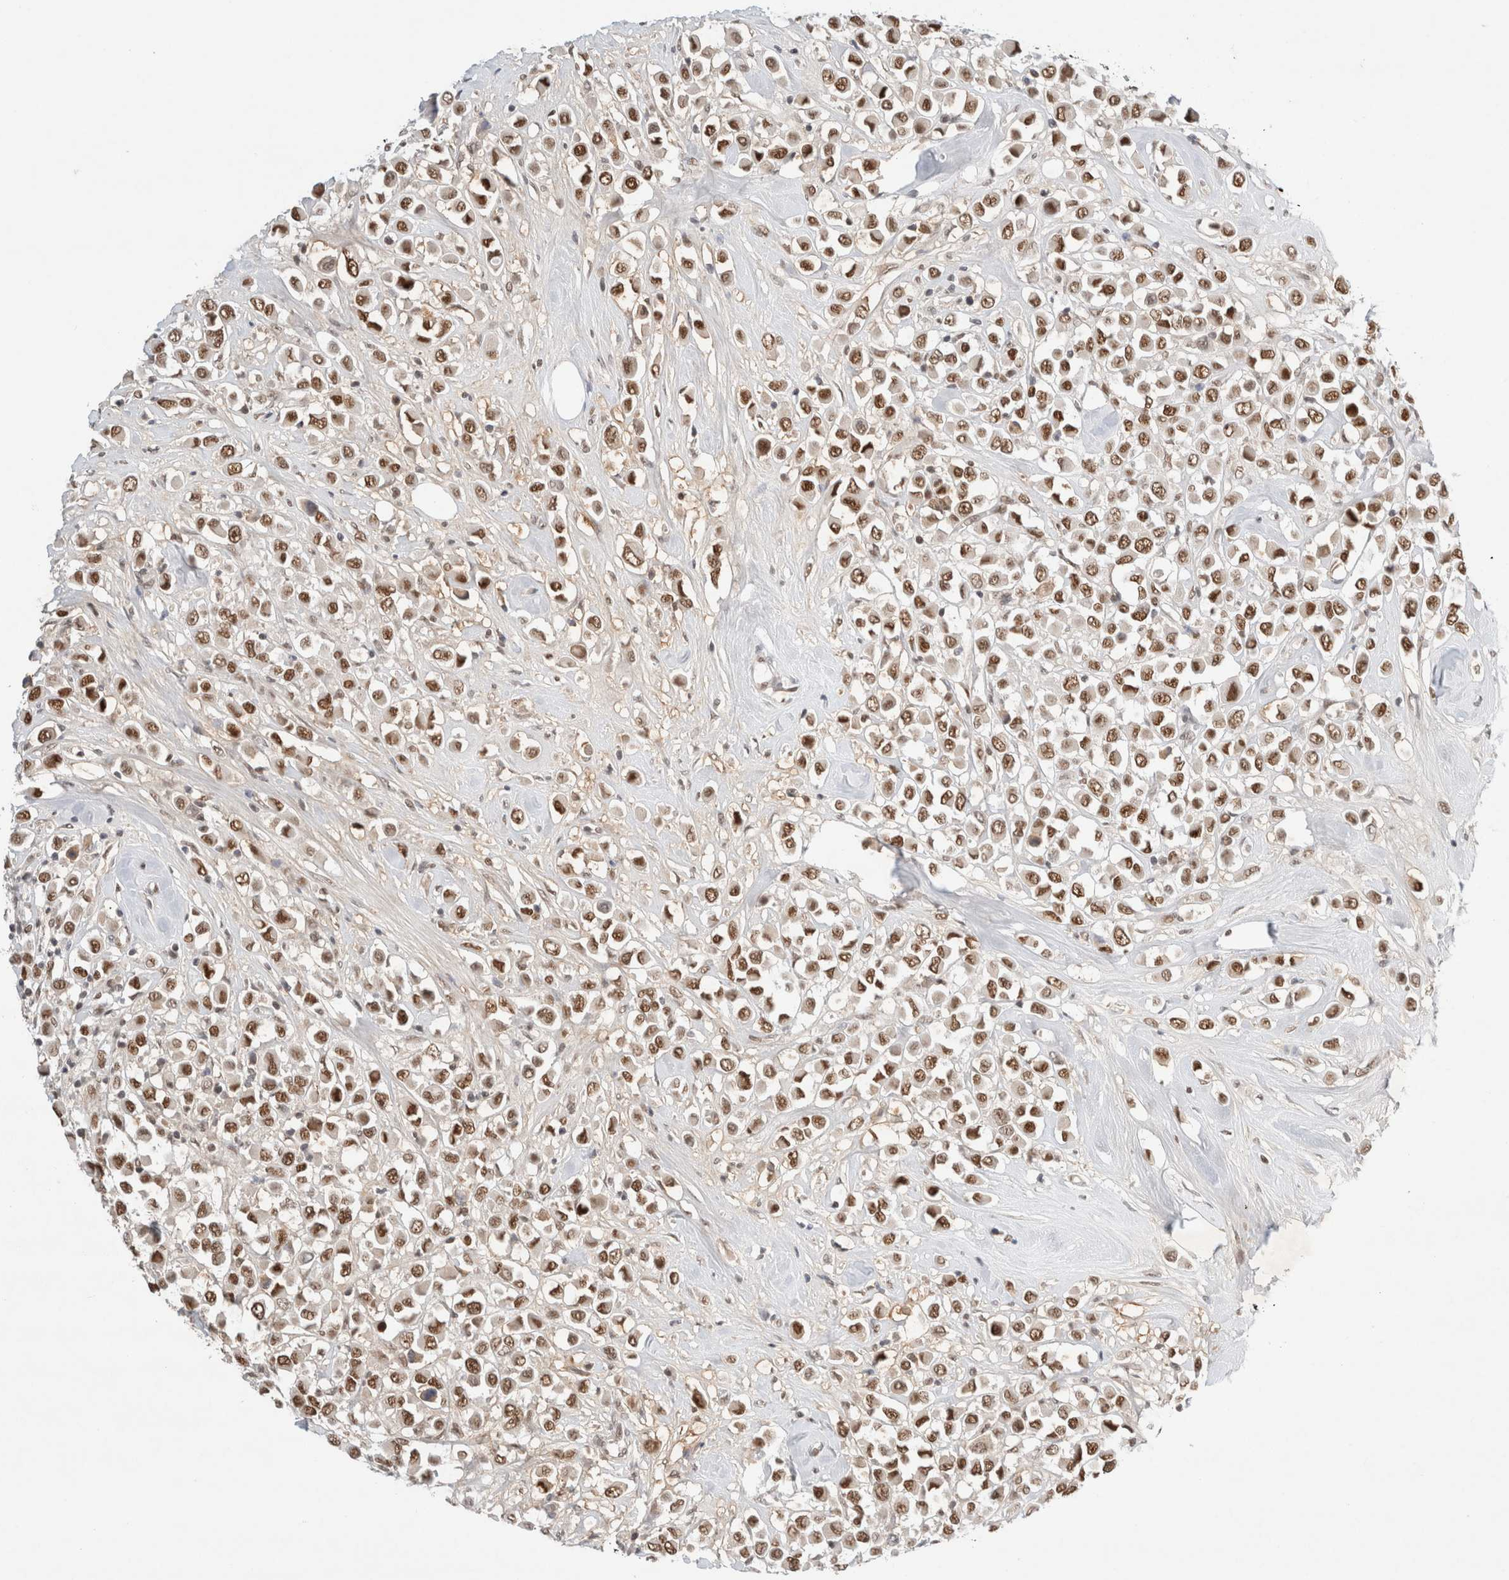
{"staining": {"intensity": "moderate", "quantity": ">75%", "location": "nuclear"}, "tissue": "breast cancer", "cell_type": "Tumor cells", "image_type": "cancer", "snomed": [{"axis": "morphology", "description": "Duct carcinoma"}, {"axis": "topography", "description": "Breast"}], "caption": "Breast cancer tissue exhibits moderate nuclear positivity in about >75% of tumor cells, visualized by immunohistochemistry. The staining is performed using DAB (3,3'-diaminobenzidine) brown chromogen to label protein expression. The nuclei are counter-stained blue using hematoxylin.", "gene": "GTF2I", "patient": {"sex": "female", "age": 61}}